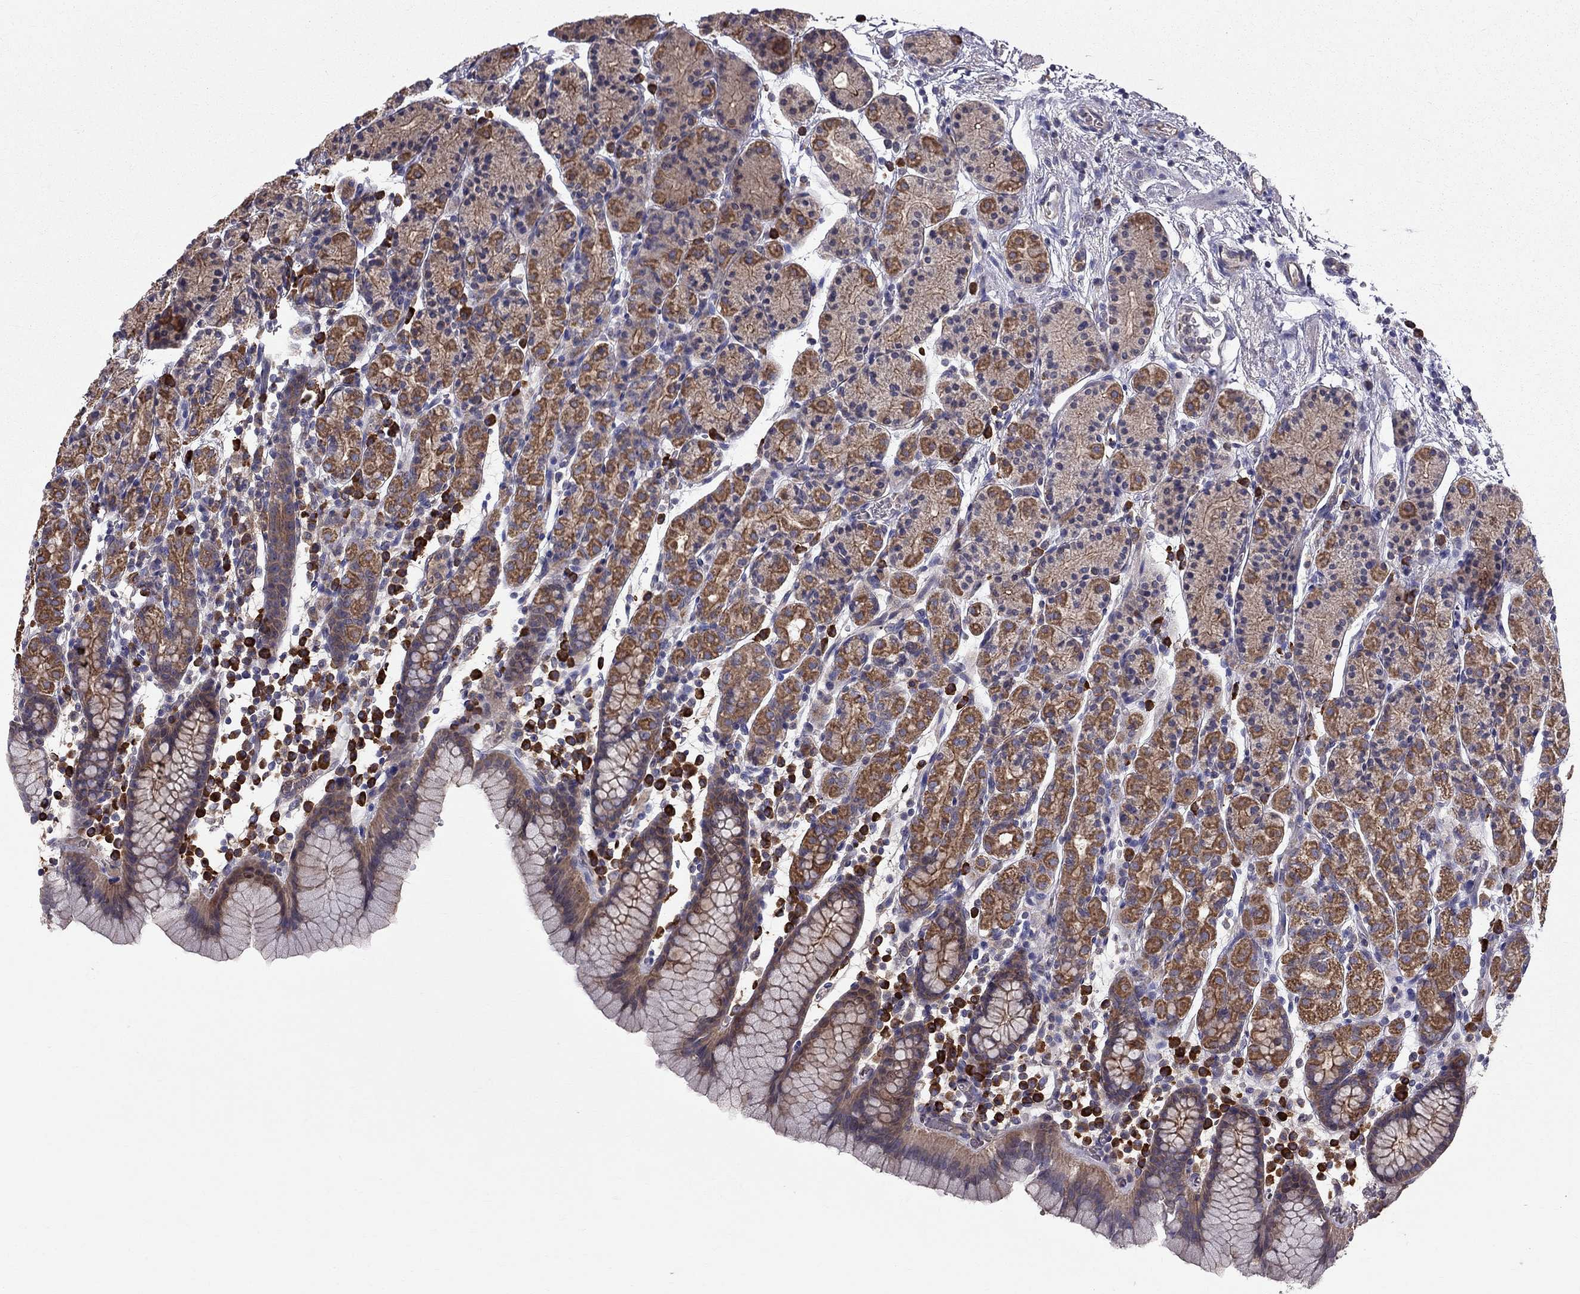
{"staining": {"intensity": "strong", "quantity": "25%-75%", "location": "cytoplasmic/membranous"}, "tissue": "stomach", "cell_type": "Glandular cells", "image_type": "normal", "snomed": [{"axis": "morphology", "description": "Normal tissue, NOS"}, {"axis": "topography", "description": "Stomach, upper"}, {"axis": "topography", "description": "Stomach"}], "caption": "Protein expression analysis of unremarkable stomach displays strong cytoplasmic/membranous positivity in about 25%-75% of glandular cells. Nuclei are stained in blue.", "gene": "PIK3CG", "patient": {"sex": "male", "age": 62}}